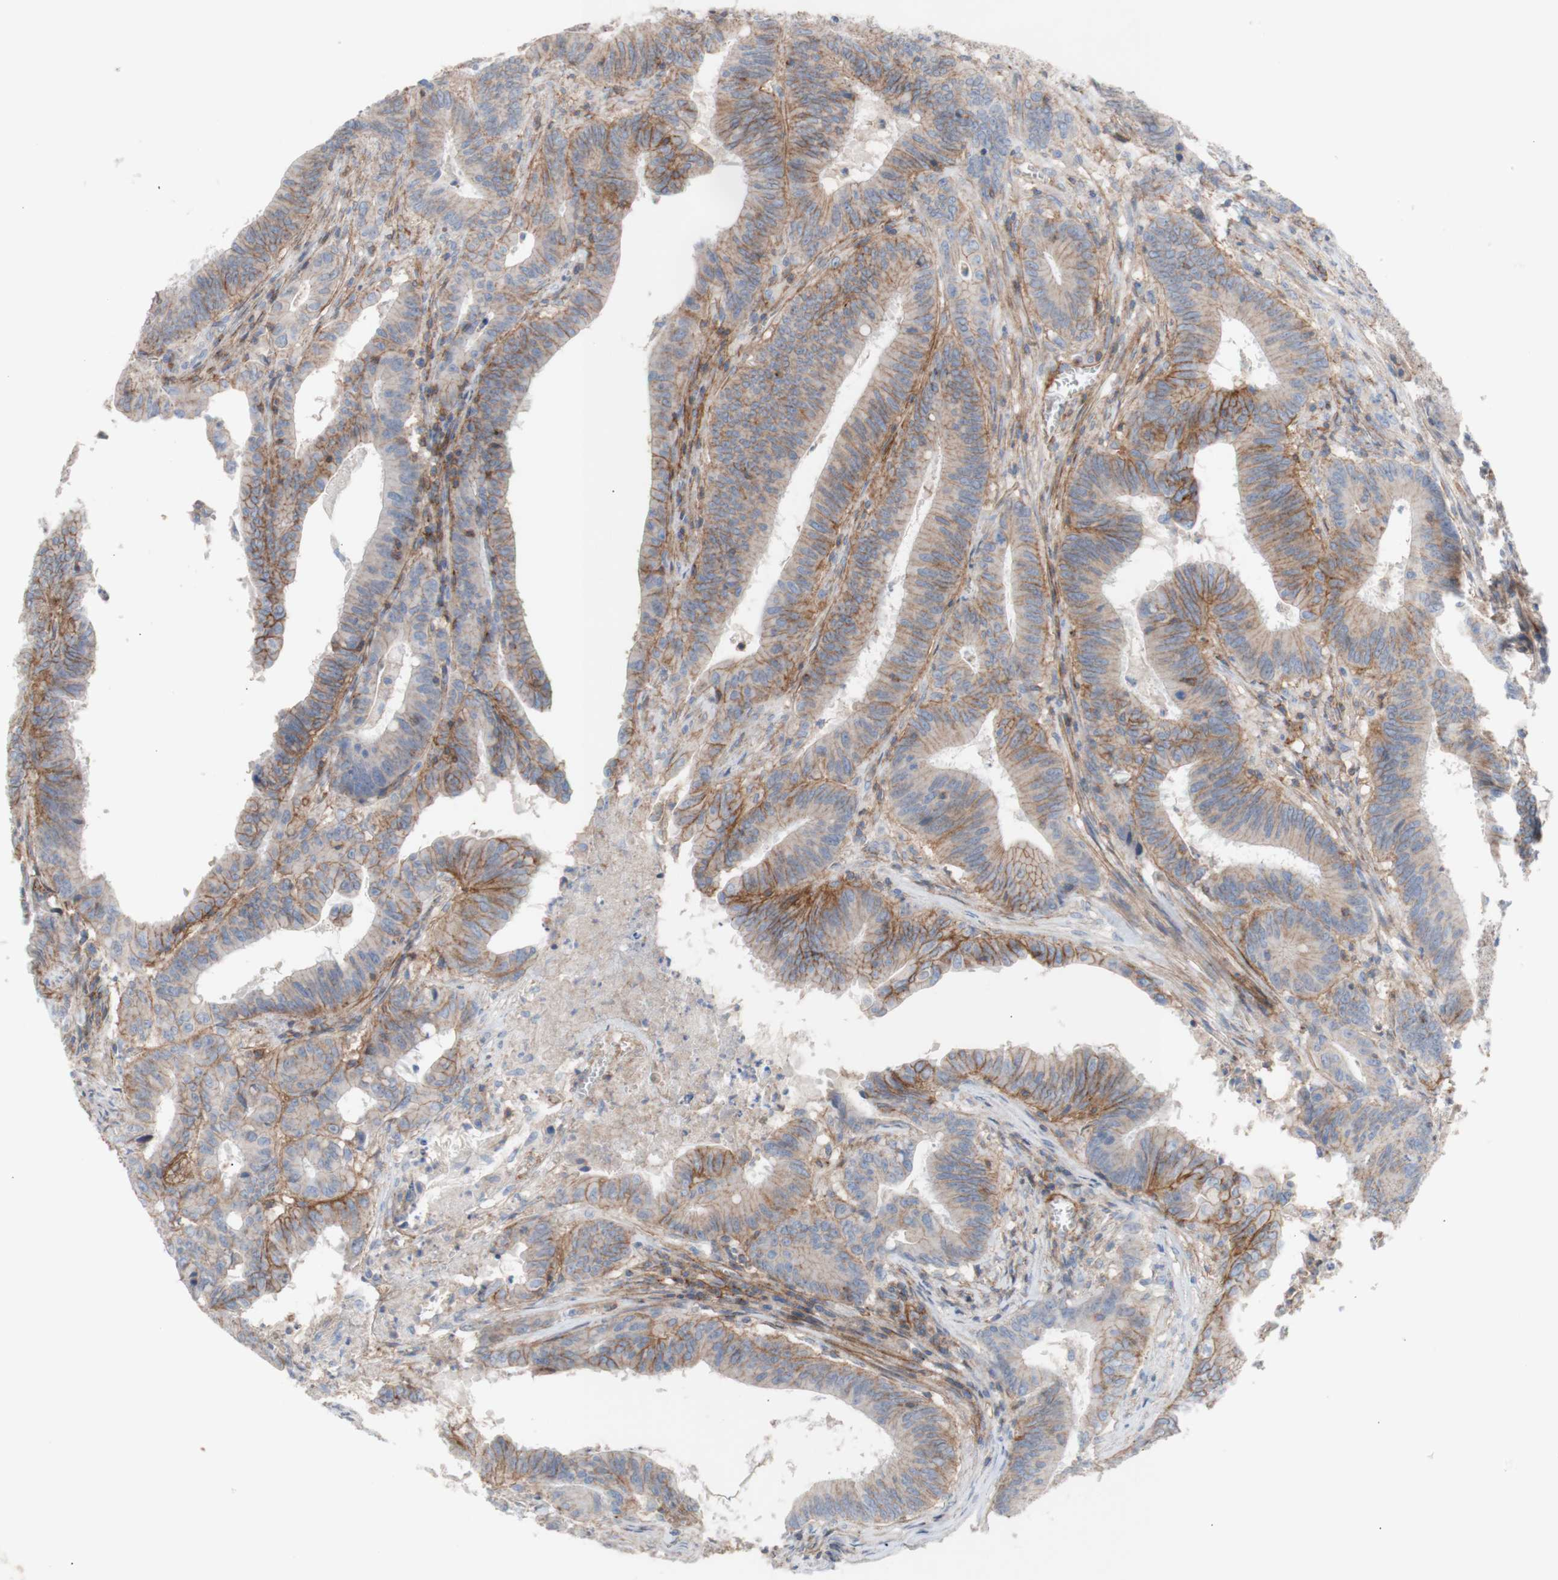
{"staining": {"intensity": "moderate", "quantity": "25%-75%", "location": "cytoplasmic/membranous"}, "tissue": "colorectal cancer", "cell_type": "Tumor cells", "image_type": "cancer", "snomed": [{"axis": "morphology", "description": "Adenocarcinoma, NOS"}, {"axis": "topography", "description": "Colon"}], "caption": "DAB (3,3'-diaminobenzidine) immunohistochemical staining of human colorectal adenocarcinoma exhibits moderate cytoplasmic/membranous protein positivity in approximately 25%-75% of tumor cells. The staining is performed using DAB (3,3'-diaminobenzidine) brown chromogen to label protein expression. The nuclei are counter-stained blue using hematoxylin.", "gene": "ATP2A3", "patient": {"sex": "male", "age": 45}}